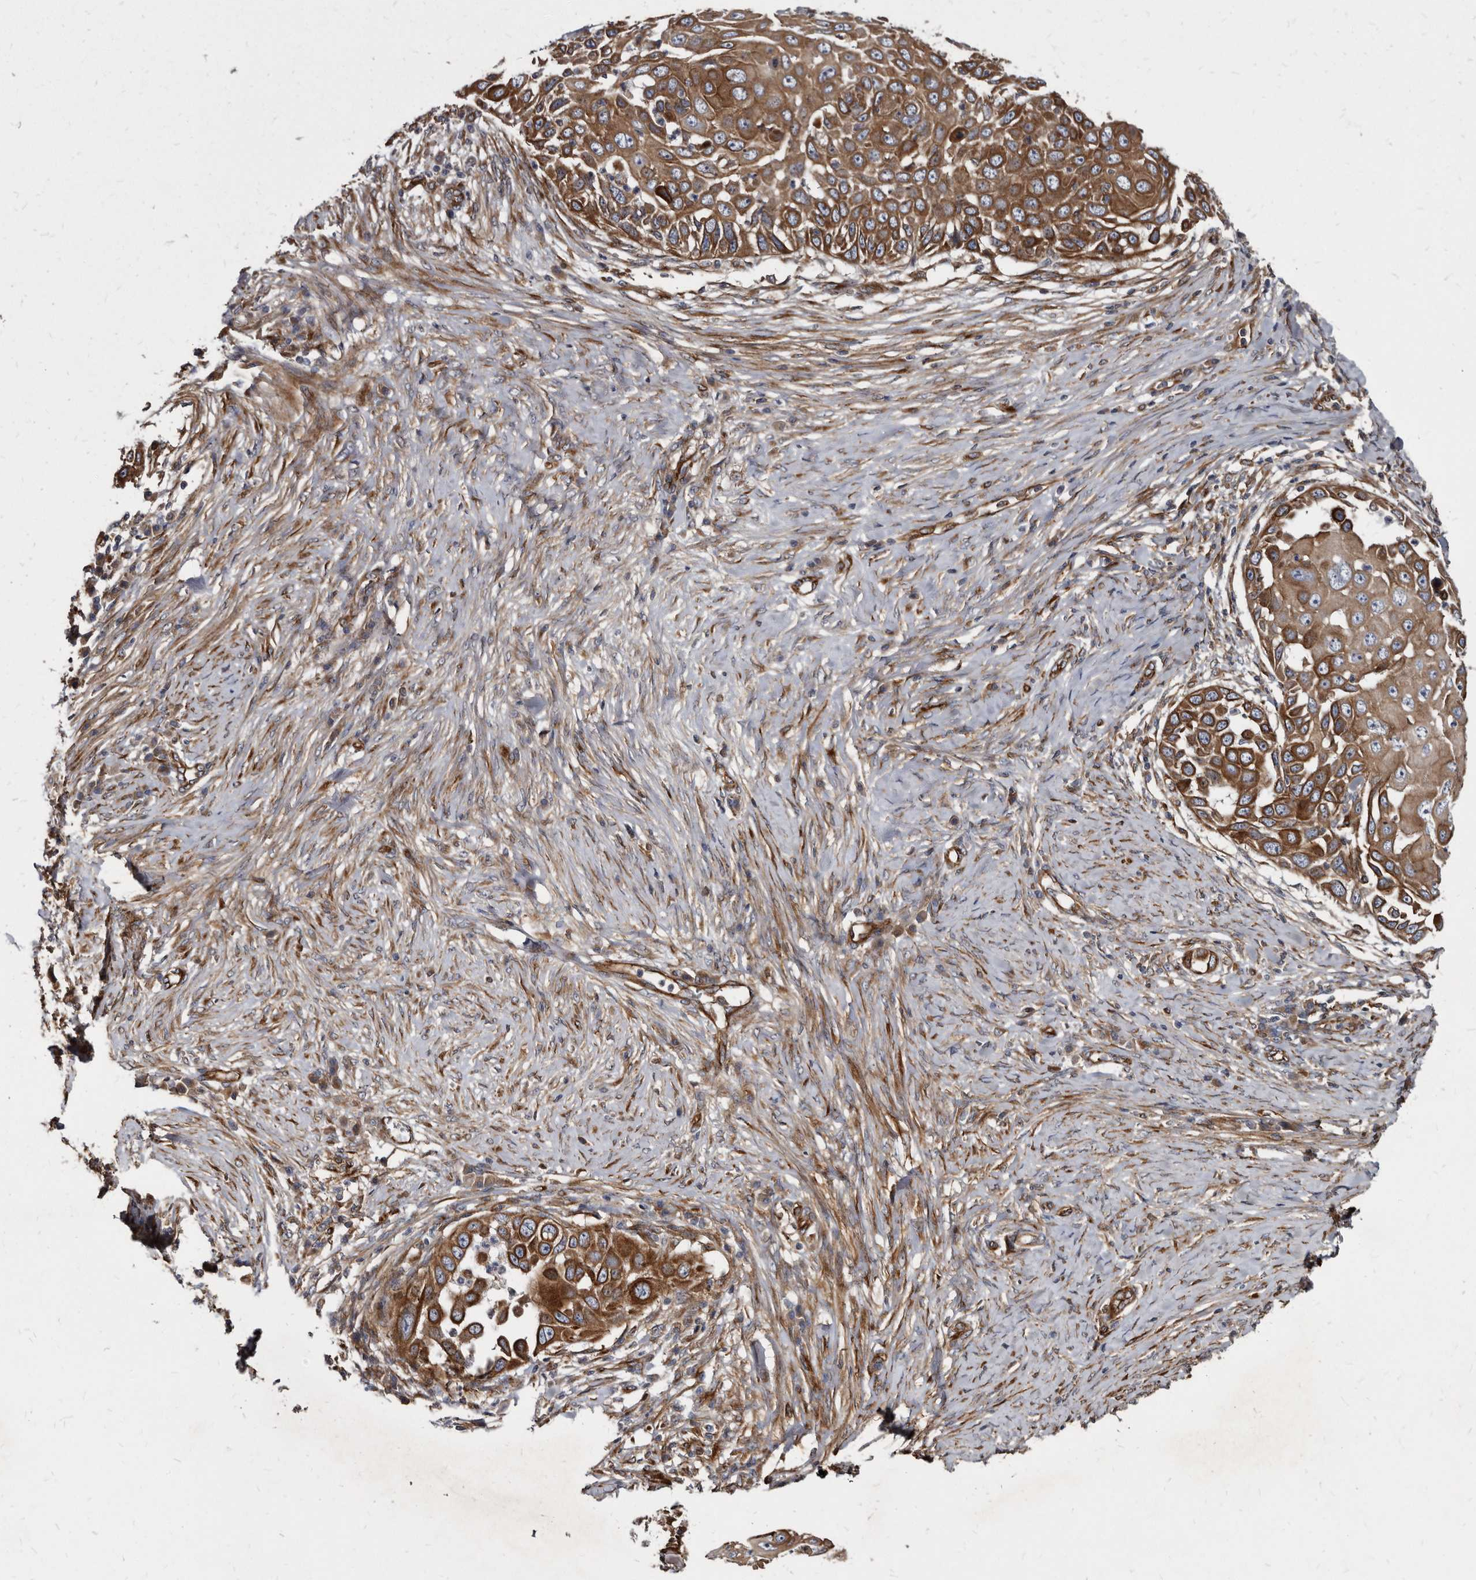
{"staining": {"intensity": "strong", "quantity": ">75%", "location": "cytoplasmic/membranous"}, "tissue": "skin cancer", "cell_type": "Tumor cells", "image_type": "cancer", "snomed": [{"axis": "morphology", "description": "Squamous cell carcinoma, NOS"}, {"axis": "topography", "description": "Skin"}], "caption": "Immunohistochemistry (IHC) photomicrograph of neoplastic tissue: skin cancer stained using immunohistochemistry exhibits high levels of strong protein expression localized specifically in the cytoplasmic/membranous of tumor cells, appearing as a cytoplasmic/membranous brown color.", "gene": "KCTD20", "patient": {"sex": "female", "age": 44}}